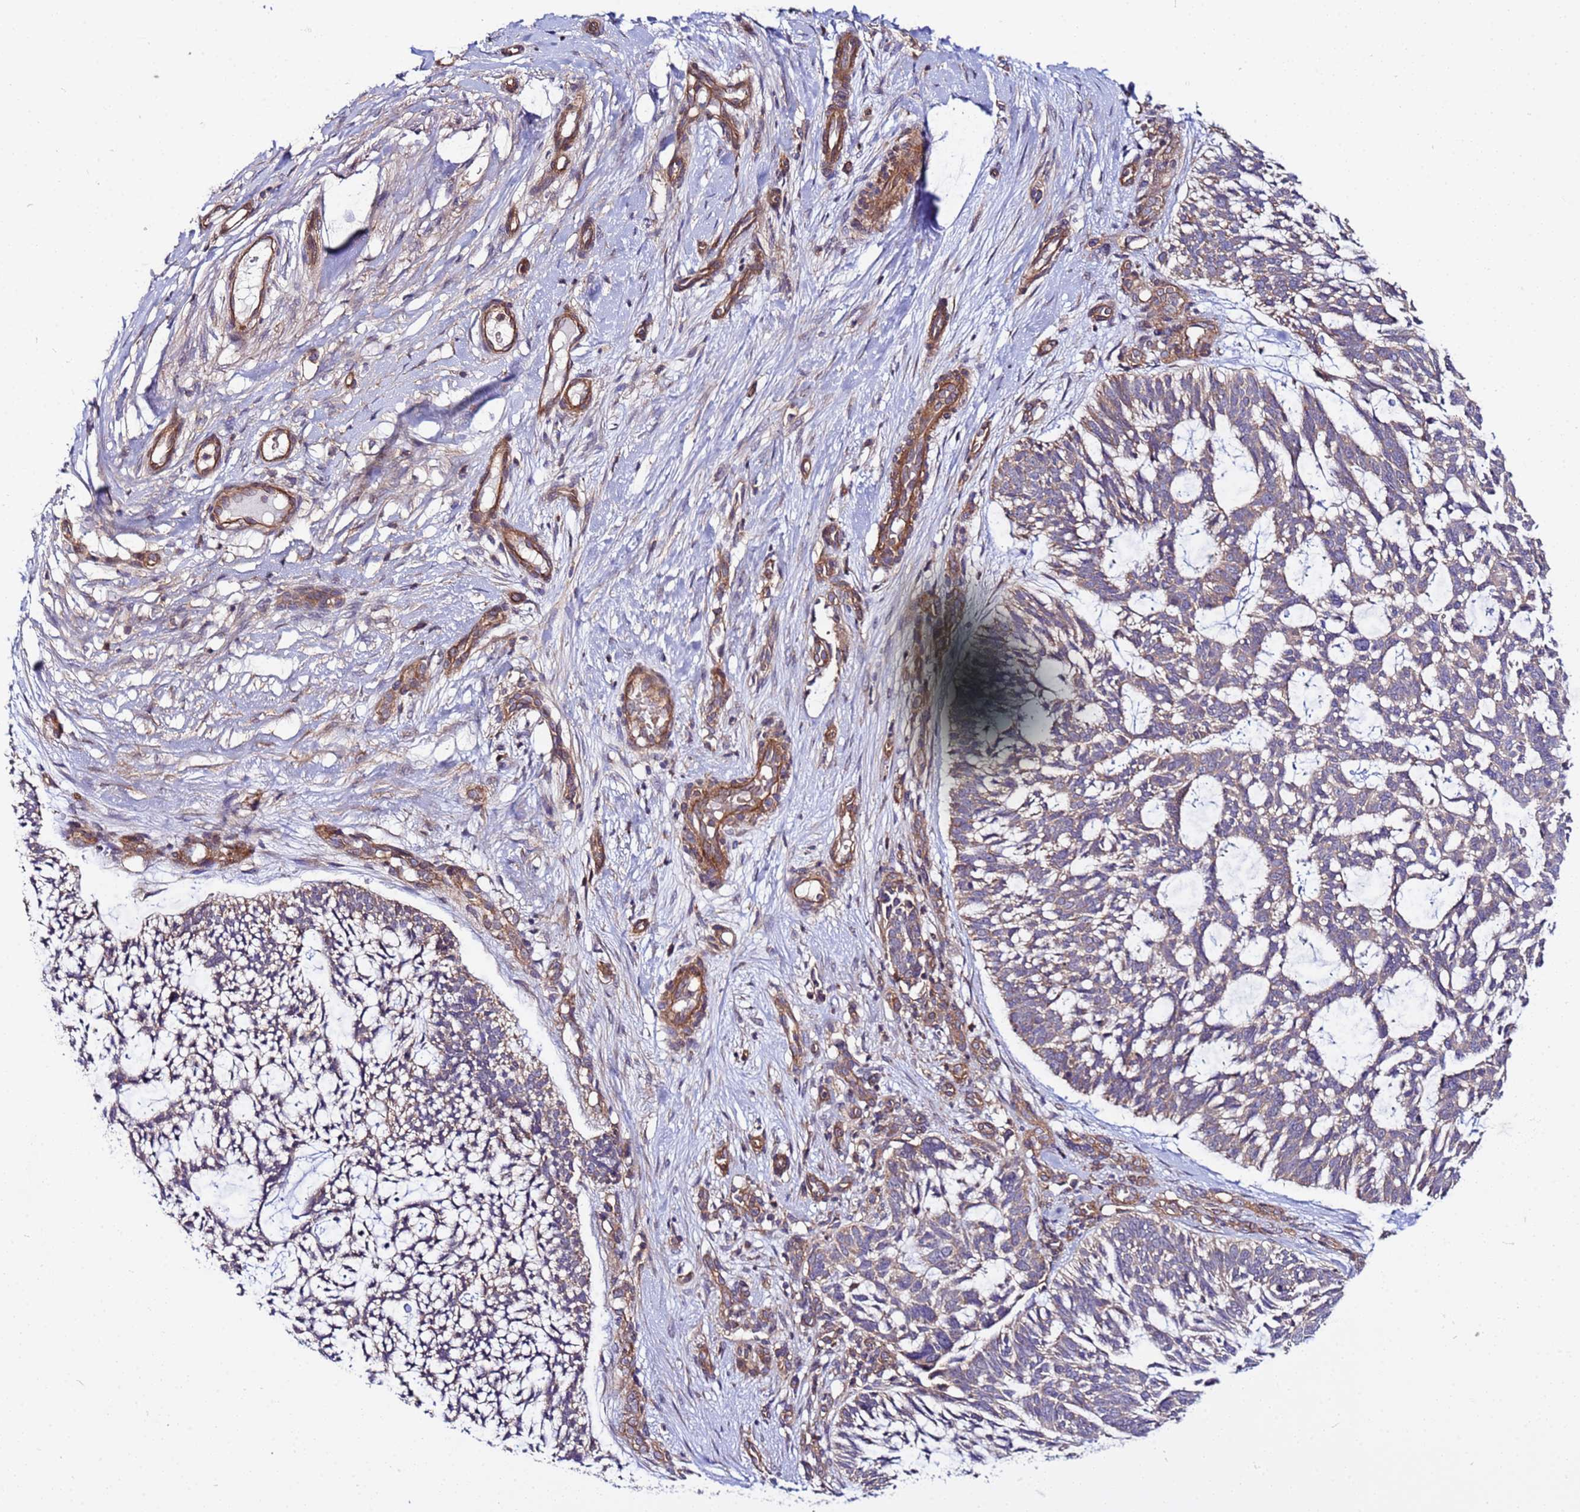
{"staining": {"intensity": "weak", "quantity": ">75%", "location": "cytoplasmic/membranous"}, "tissue": "skin cancer", "cell_type": "Tumor cells", "image_type": "cancer", "snomed": [{"axis": "morphology", "description": "Basal cell carcinoma"}, {"axis": "topography", "description": "Skin"}], "caption": "IHC staining of basal cell carcinoma (skin), which displays low levels of weak cytoplasmic/membranous expression in approximately >75% of tumor cells indicating weak cytoplasmic/membranous protein expression. The staining was performed using DAB (3,3'-diaminobenzidine) (brown) for protein detection and nuclei were counterstained in hematoxylin (blue).", "gene": "STK38", "patient": {"sex": "male", "age": 88}}